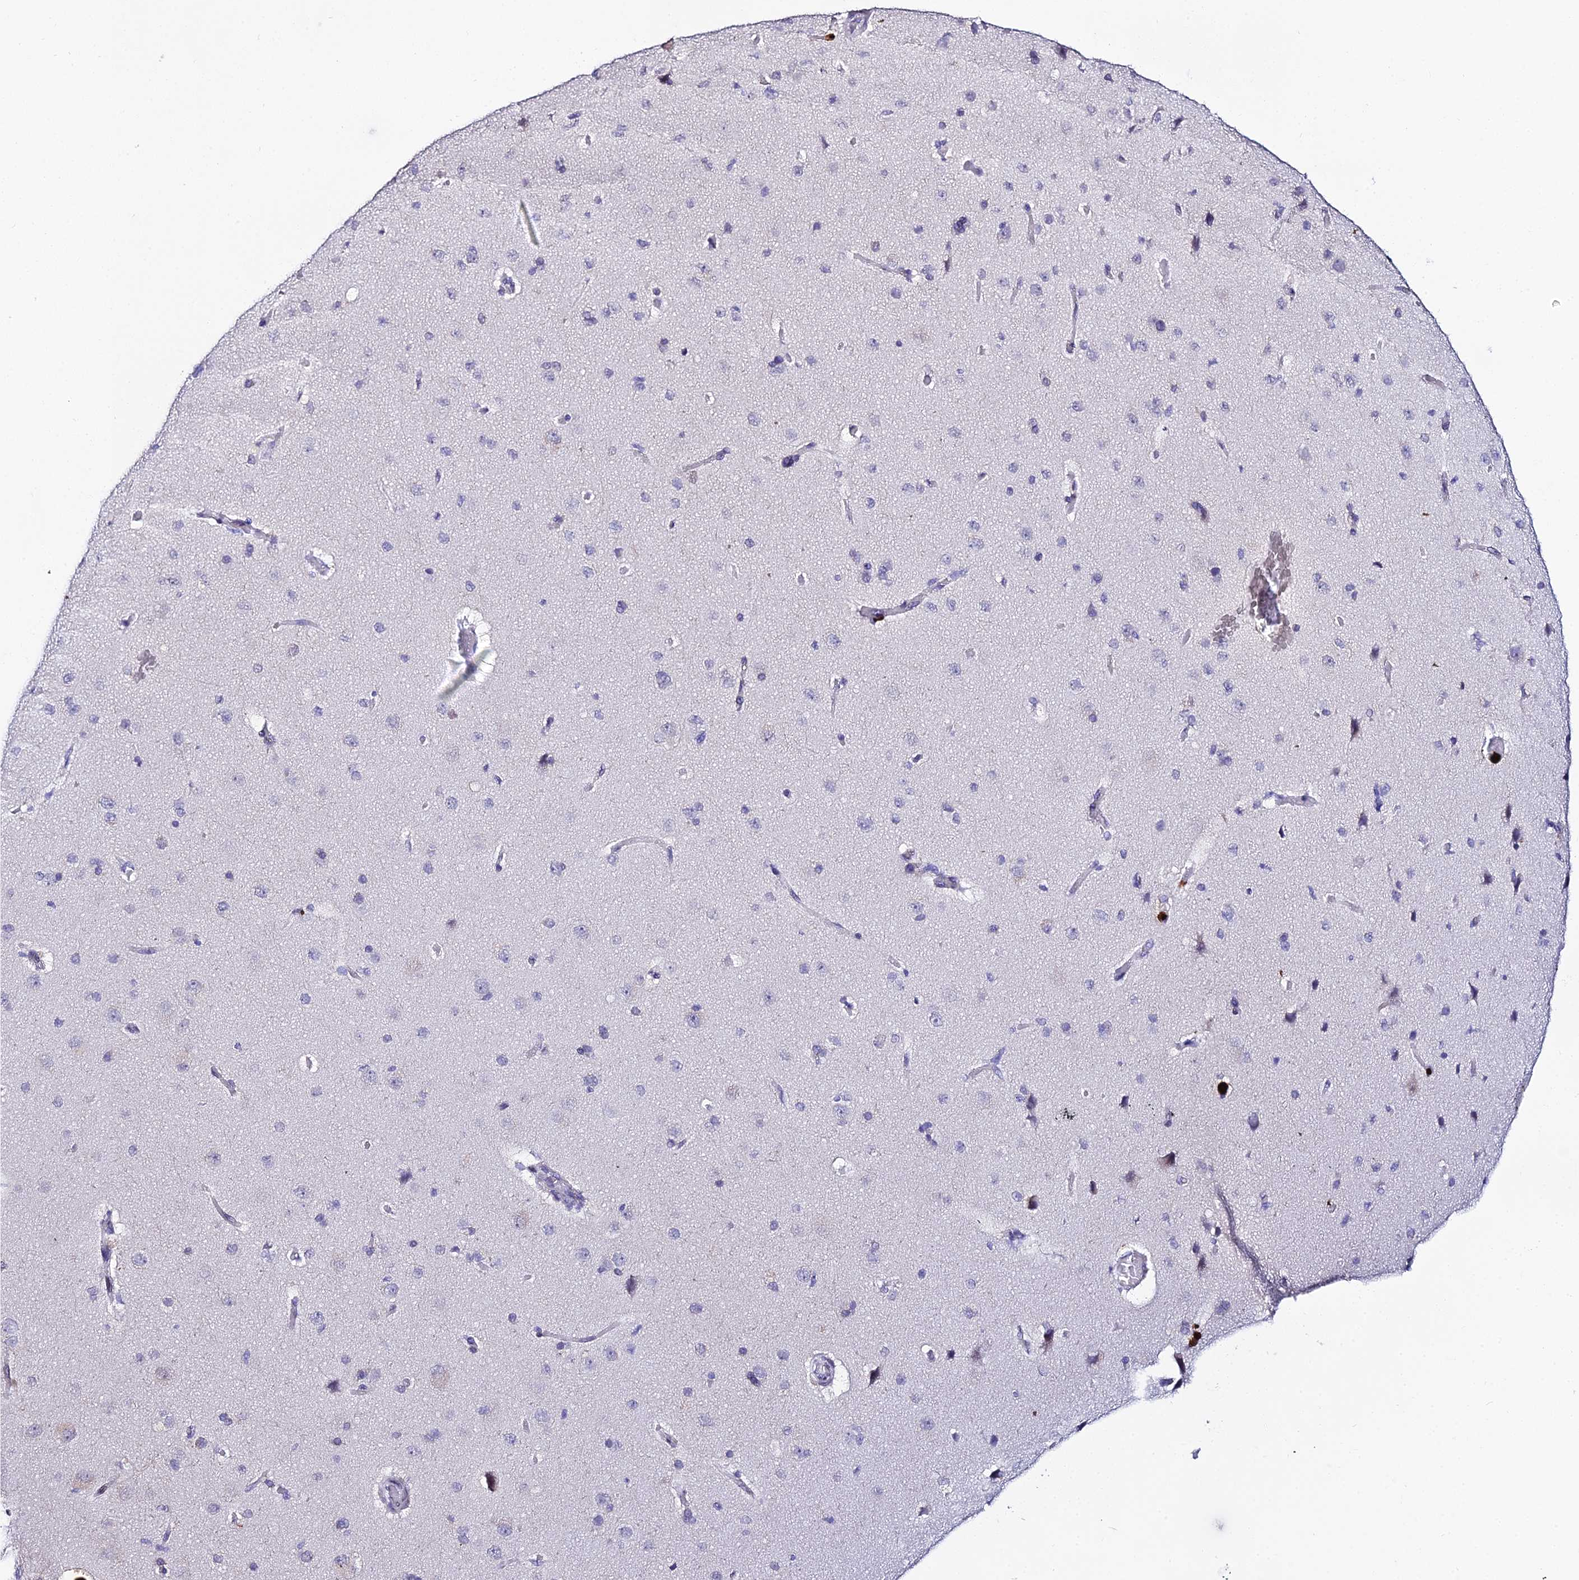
{"staining": {"intensity": "negative", "quantity": "none", "location": "none"}, "tissue": "cerebral cortex", "cell_type": "Endothelial cells", "image_type": "normal", "snomed": [{"axis": "morphology", "description": "Normal tissue, NOS"}, {"axis": "topography", "description": "Cerebral cortex"}], "caption": "DAB immunohistochemical staining of unremarkable human cerebral cortex displays no significant expression in endothelial cells. Nuclei are stained in blue.", "gene": "MCM10", "patient": {"sex": "male", "age": 62}}